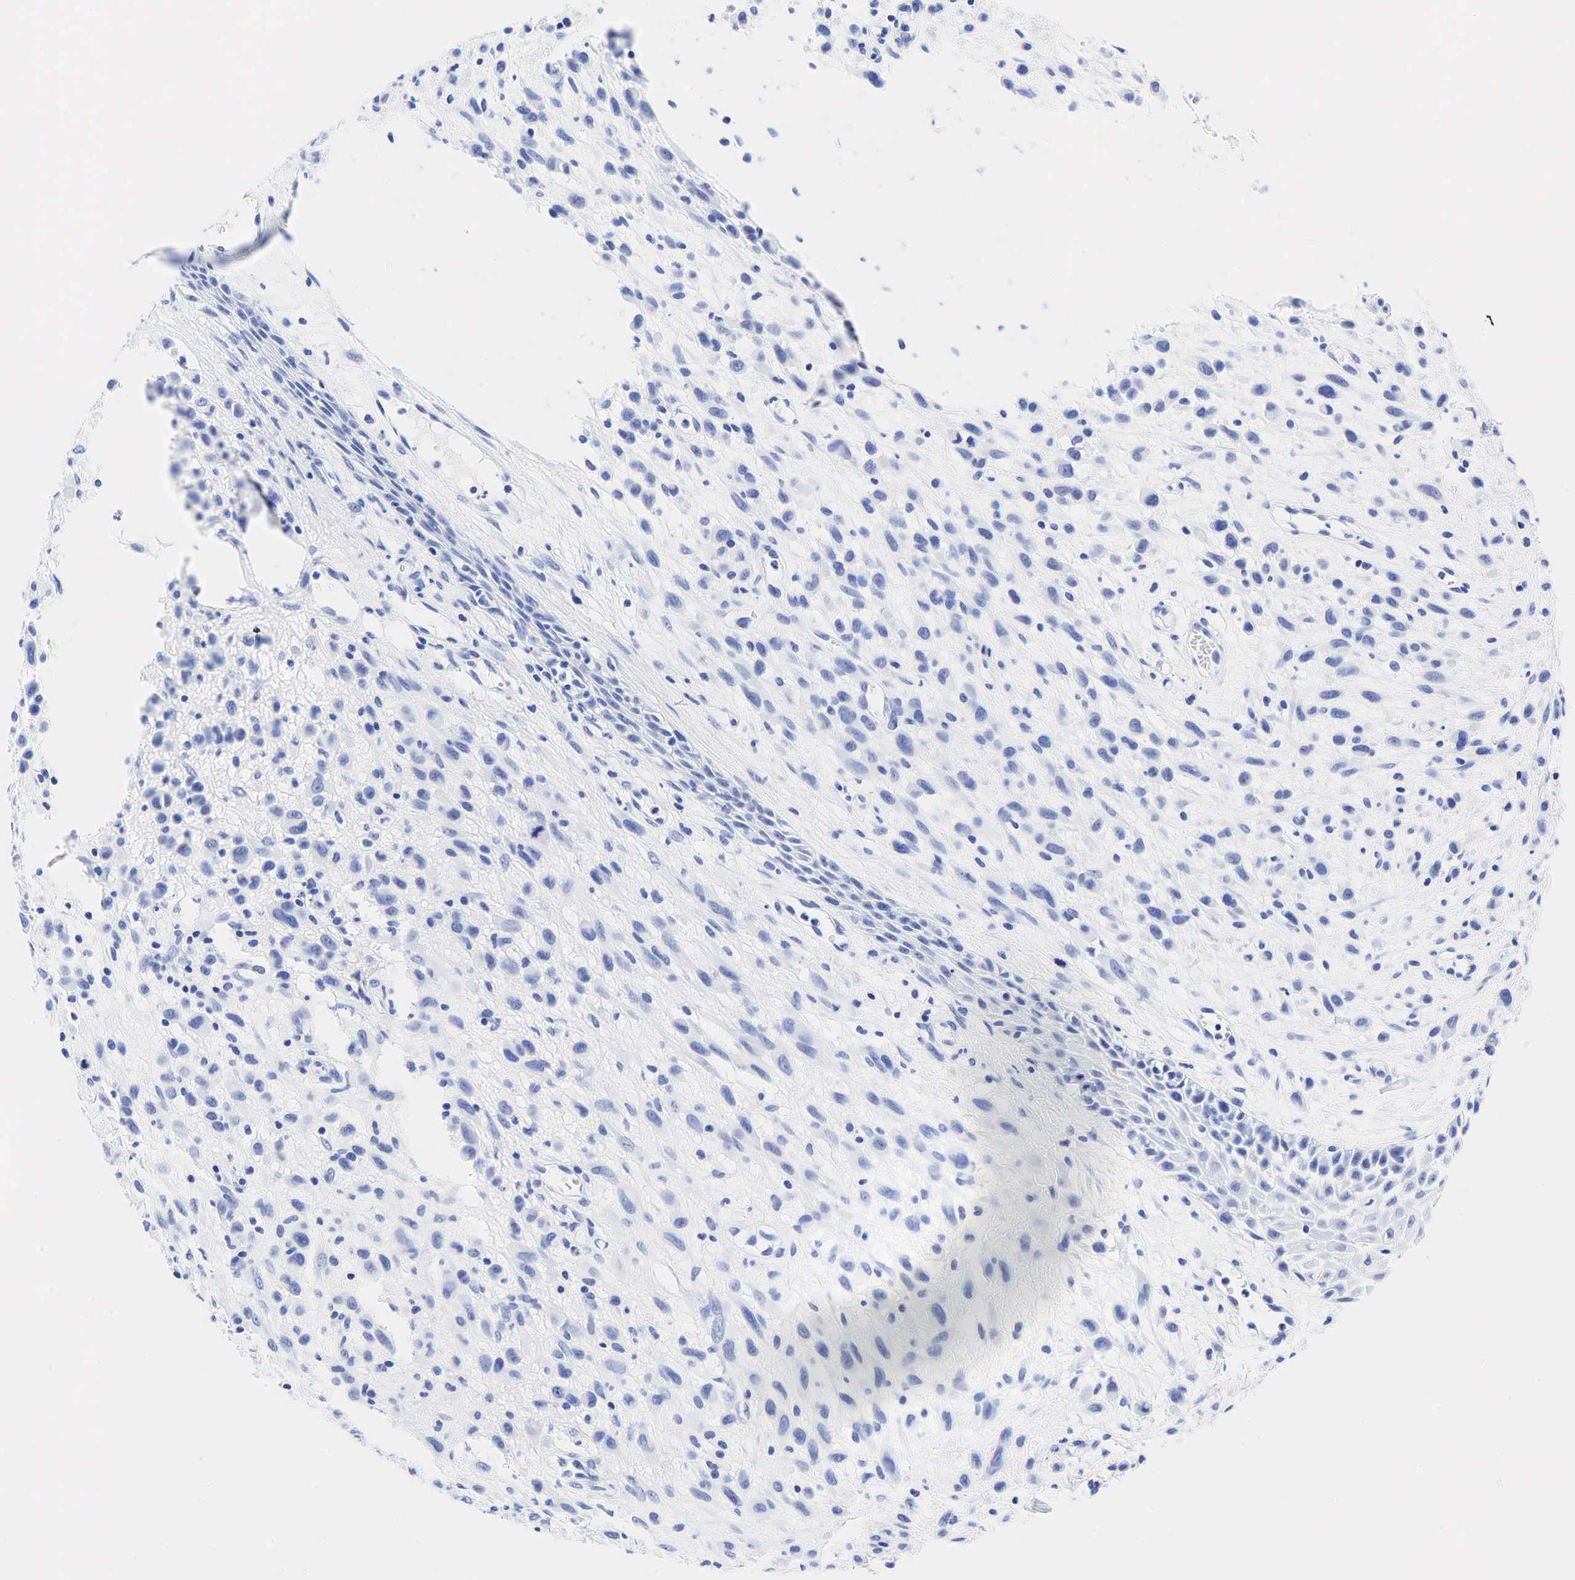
{"staining": {"intensity": "negative", "quantity": "none", "location": "none"}, "tissue": "melanoma", "cell_type": "Tumor cells", "image_type": "cancer", "snomed": [{"axis": "morphology", "description": "Malignant melanoma, NOS"}, {"axis": "topography", "description": "Skin"}], "caption": "Human malignant melanoma stained for a protein using immunohistochemistry demonstrates no expression in tumor cells.", "gene": "CEACAM5", "patient": {"sex": "male", "age": 51}}